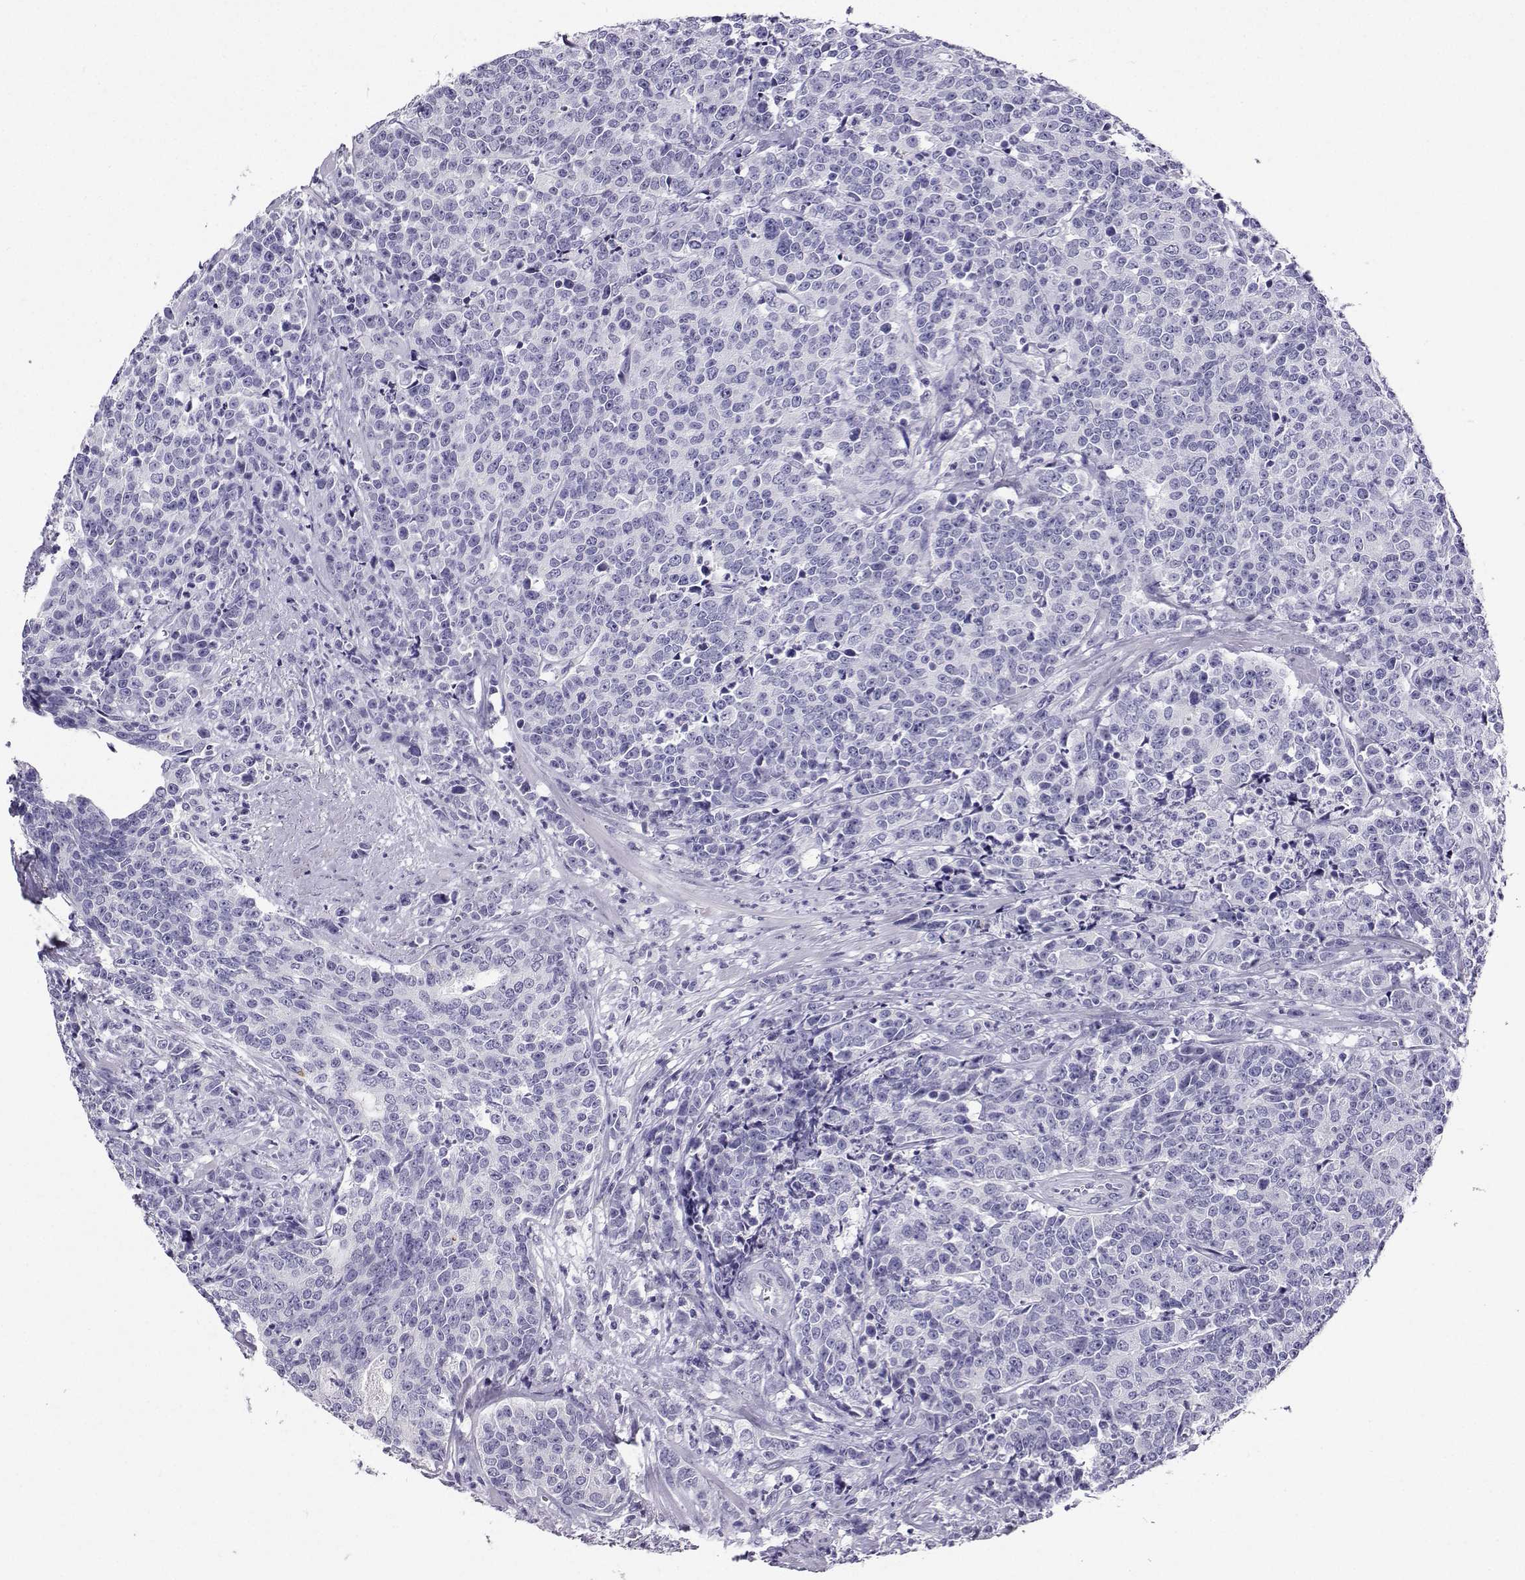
{"staining": {"intensity": "negative", "quantity": "none", "location": "none"}, "tissue": "prostate cancer", "cell_type": "Tumor cells", "image_type": "cancer", "snomed": [{"axis": "morphology", "description": "Adenocarcinoma, NOS"}, {"axis": "topography", "description": "Prostate"}], "caption": "IHC of human prostate cancer reveals no expression in tumor cells. (DAB IHC with hematoxylin counter stain).", "gene": "GRIK4", "patient": {"sex": "male", "age": 67}}